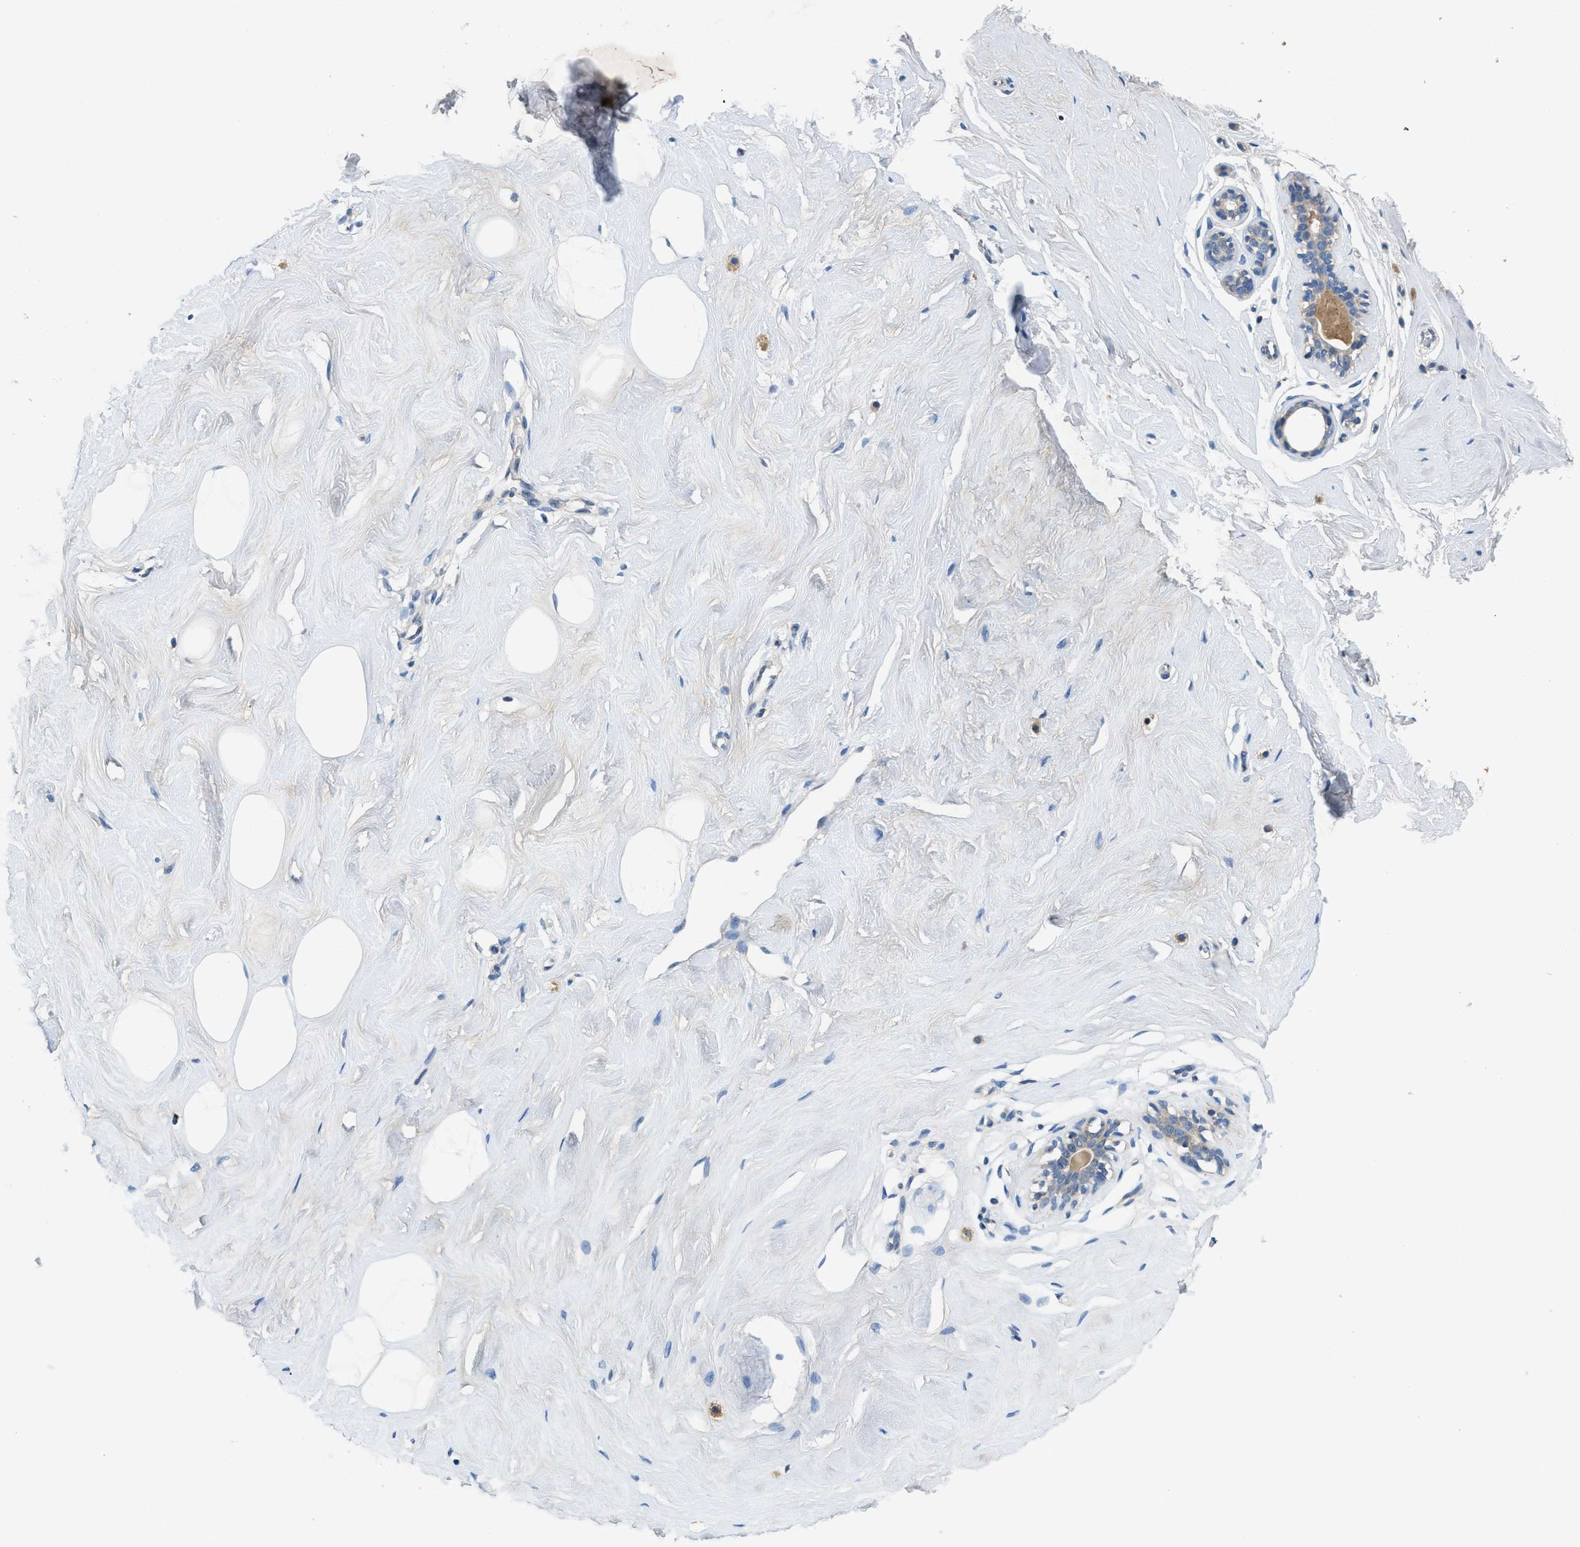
{"staining": {"intensity": "negative", "quantity": "none", "location": "none"}, "tissue": "breast", "cell_type": "Adipocytes", "image_type": "normal", "snomed": [{"axis": "morphology", "description": "Normal tissue, NOS"}, {"axis": "topography", "description": "Breast"}], "caption": "This photomicrograph is of unremarkable breast stained with IHC to label a protein in brown with the nuclei are counter-stained blue. There is no expression in adipocytes. Brightfield microscopy of immunohistochemistry (IHC) stained with DAB (brown) and hematoxylin (blue), captured at high magnification.", "gene": "PNKD", "patient": {"sex": "female", "age": 23}}